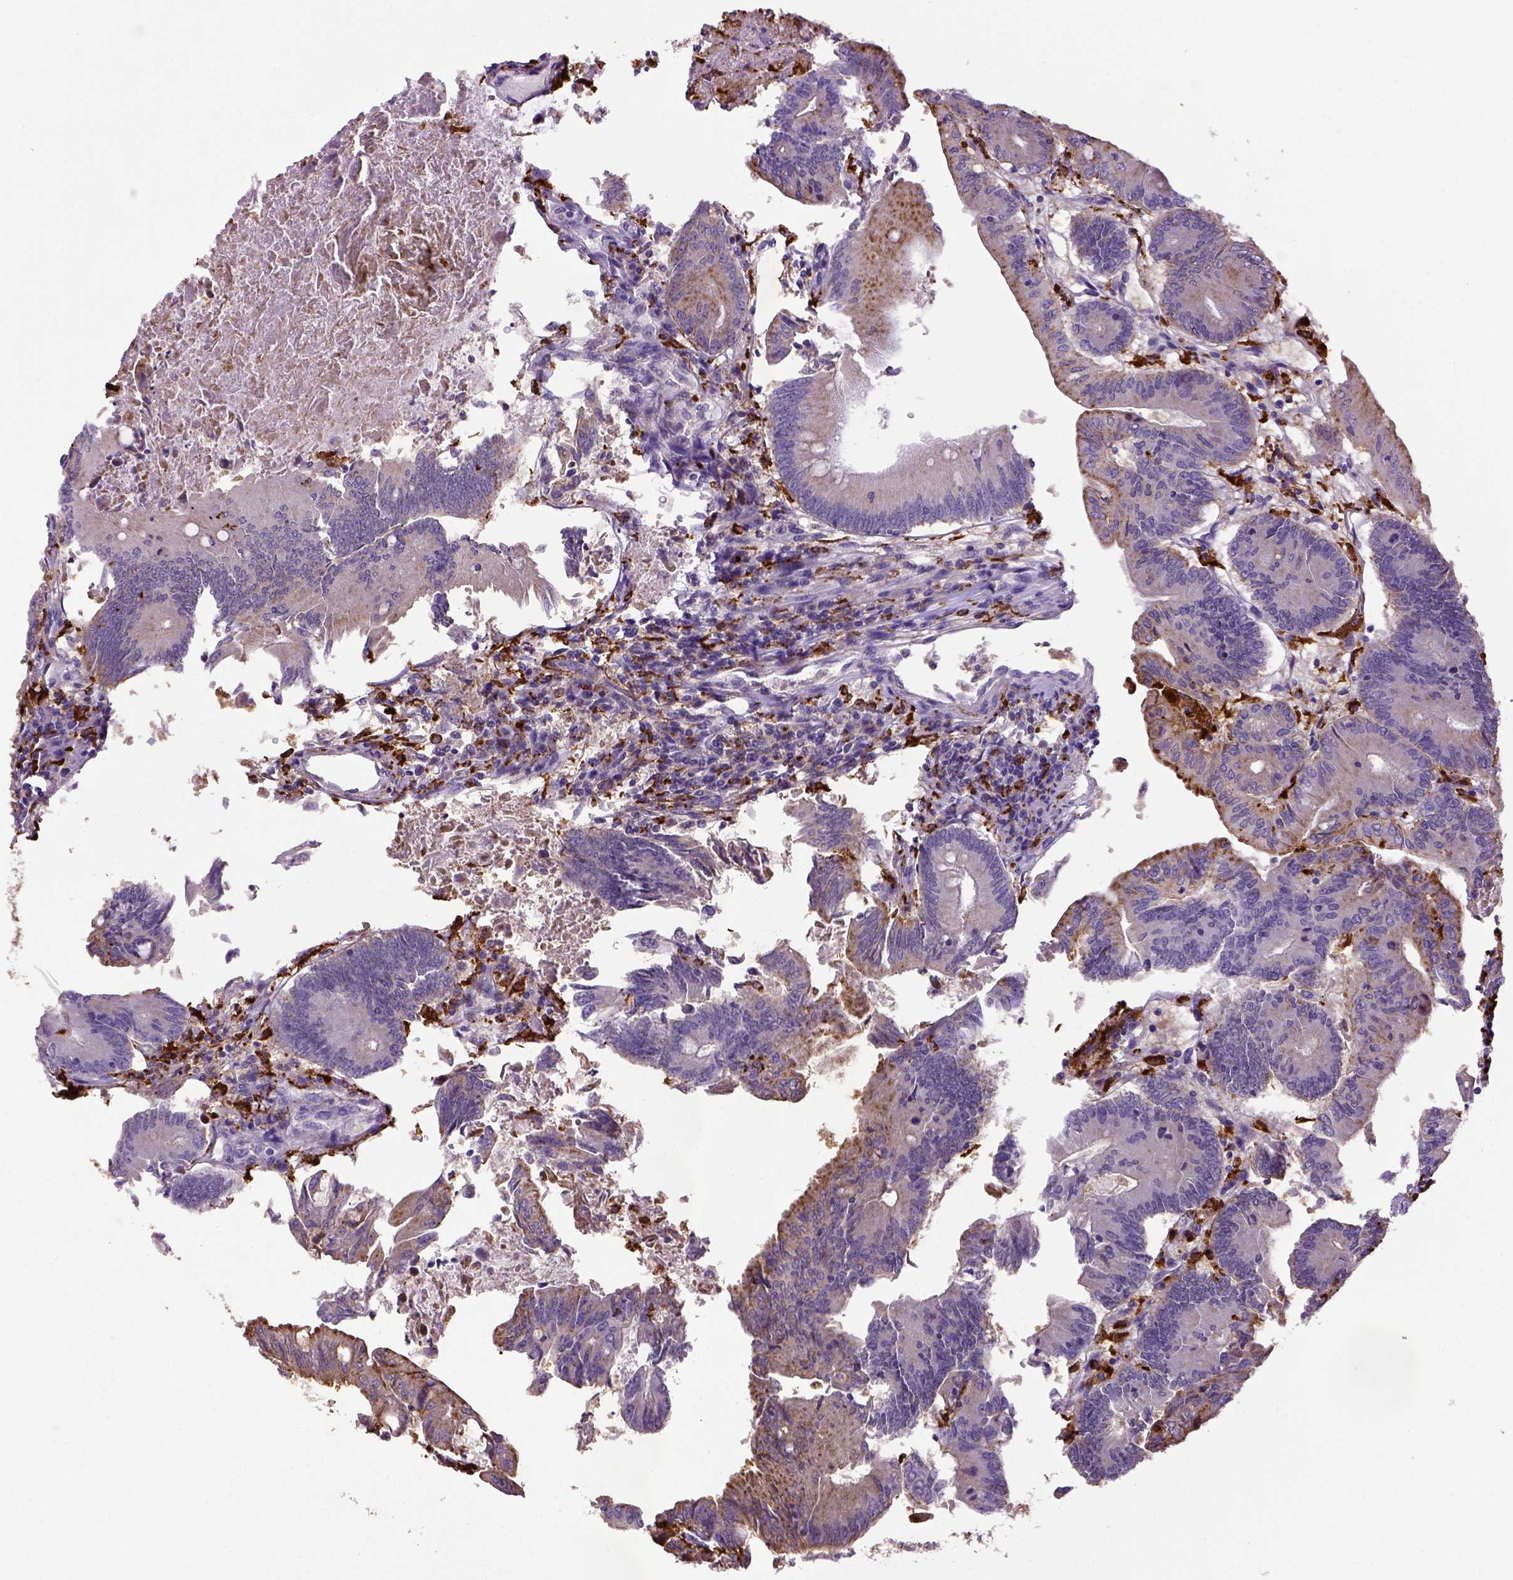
{"staining": {"intensity": "negative", "quantity": "none", "location": "none"}, "tissue": "colorectal cancer", "cell_type": "Tumor cells", "image_type": "cancer", "snomed": [{"axis": "morphology", "description": "Adenocarcinoma, NOS"}, {"axis": "topography", "description": "Colon"}], "caption": "A photomicrograph of adenocarcinoma (colorectal) stained for a protein exhibits no brown staining in tumor cells. (DAB immunohistochemistry, high magnification).", "gene": "CD68", "patient": {"sex": "female", "age": 70}}